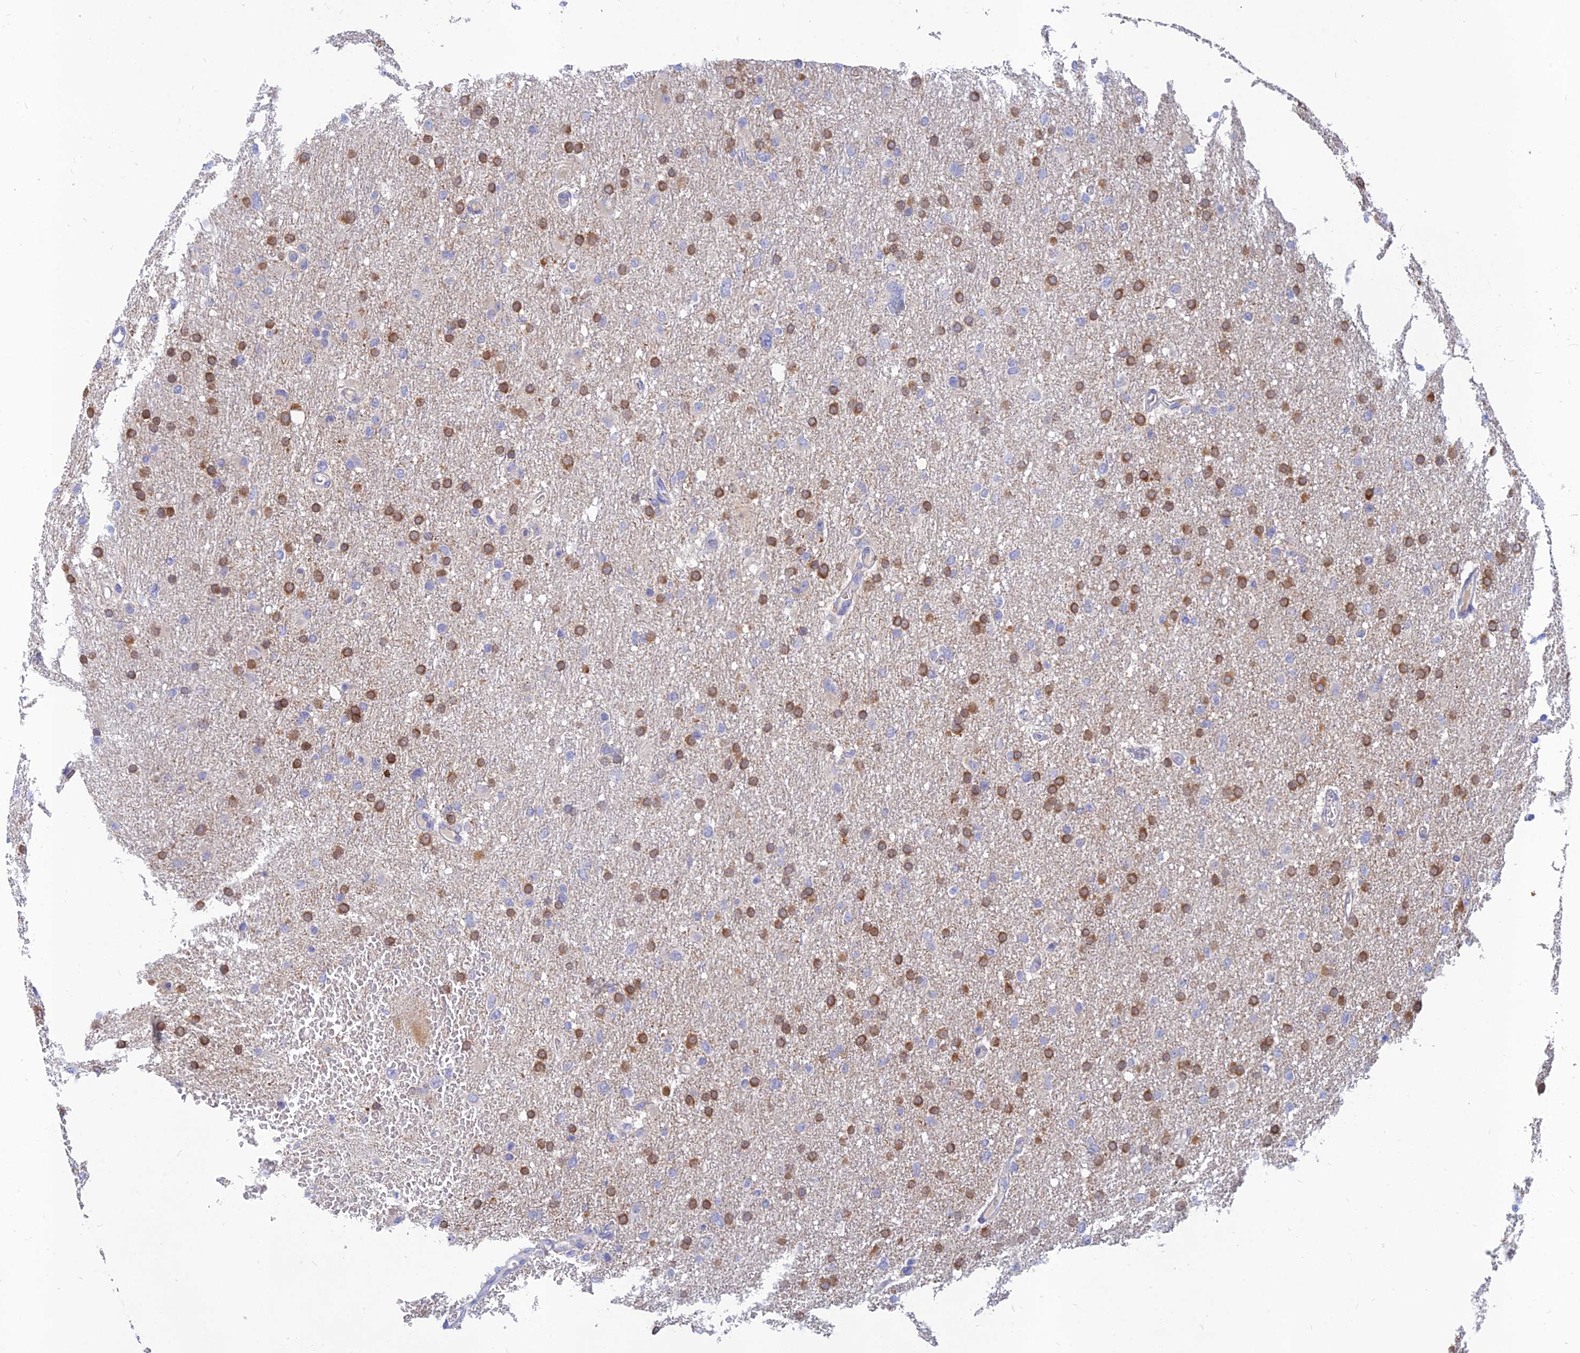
{"staining": {"intensity": "moderate", "quantity": ">75%", "location": "cytoplasmic/membranous"}, "tissue": "glioma", "cell_type": "Tumor cells", "image_type": "cancer", "snomed": [{"axis": "morphology", "description": "Glioma, malignant, High grade"}, {"axis": "topography", "description": "Cerebral cortex"}], "caption": "An image showing moderate cytoplasmic/membranous expression in approximately >75% of tumor cells in glioma, as visualized by brown immunohistochemical staining.", "gene": "CACNA1B", "patient": {"sex": "female", "age": 36}}